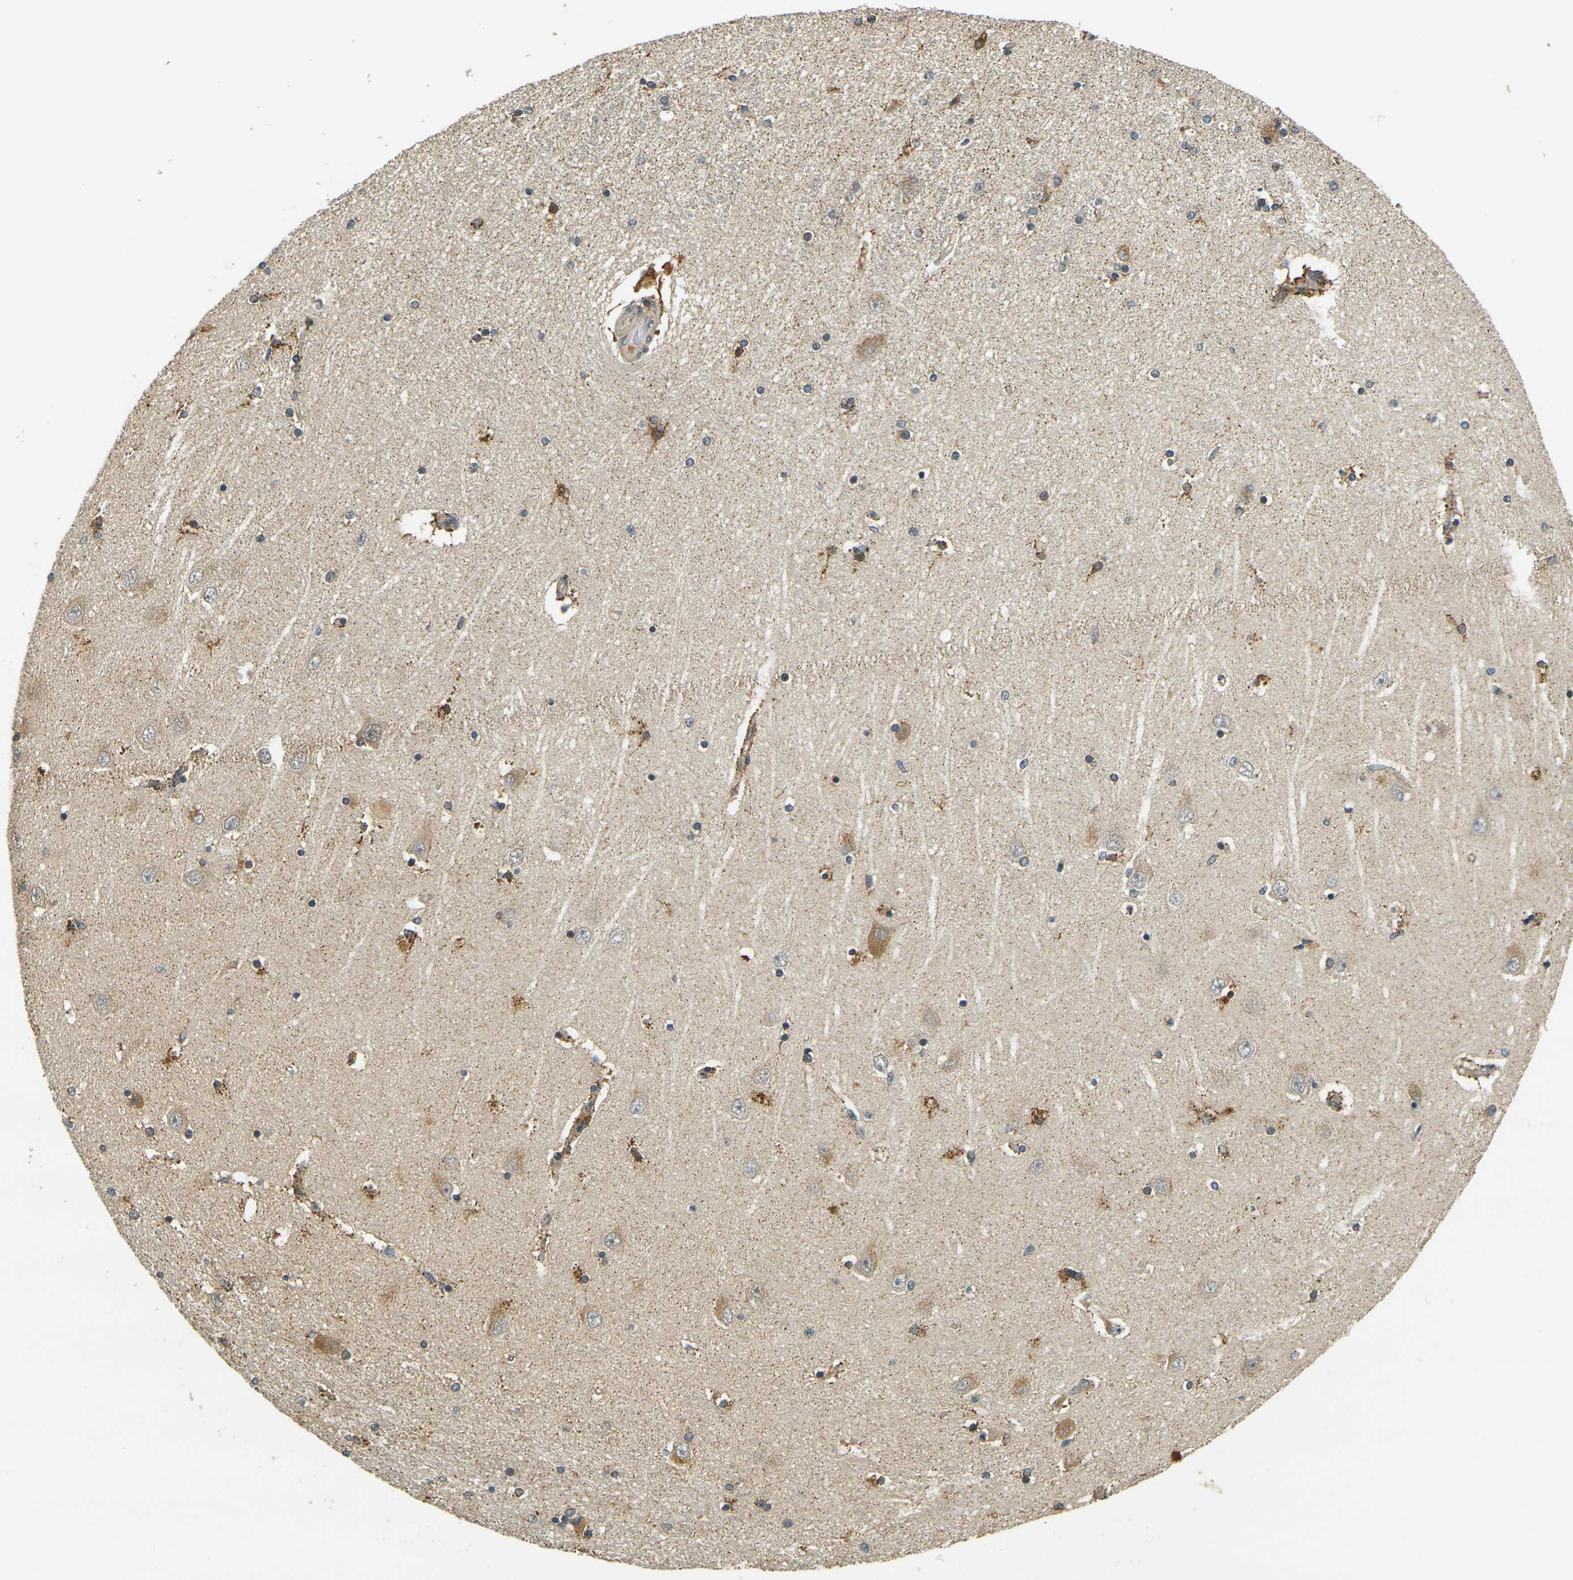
{"staining": {"intensity": "moderate", "quantity": "25%-75%", "location": "cytoplasmic/membranous"}, "tissue": "hippocampus", "cell_type": "Glial cells", "image_type": "normal", "snomed": [{"axis": "morphology", "description": "Normal tissue, NOS"}, {"axis": "topography", "description": "Hippocampus"}], "caption": "High-power microscopy captured an immunohistochemistry image of normal hippocampus, revealing moderate cytoplasmic/membranous positivity in about 25%-75% of glial cells.", "gene": "KLHL8", "patient": {"sex": "female", "age": 54}}